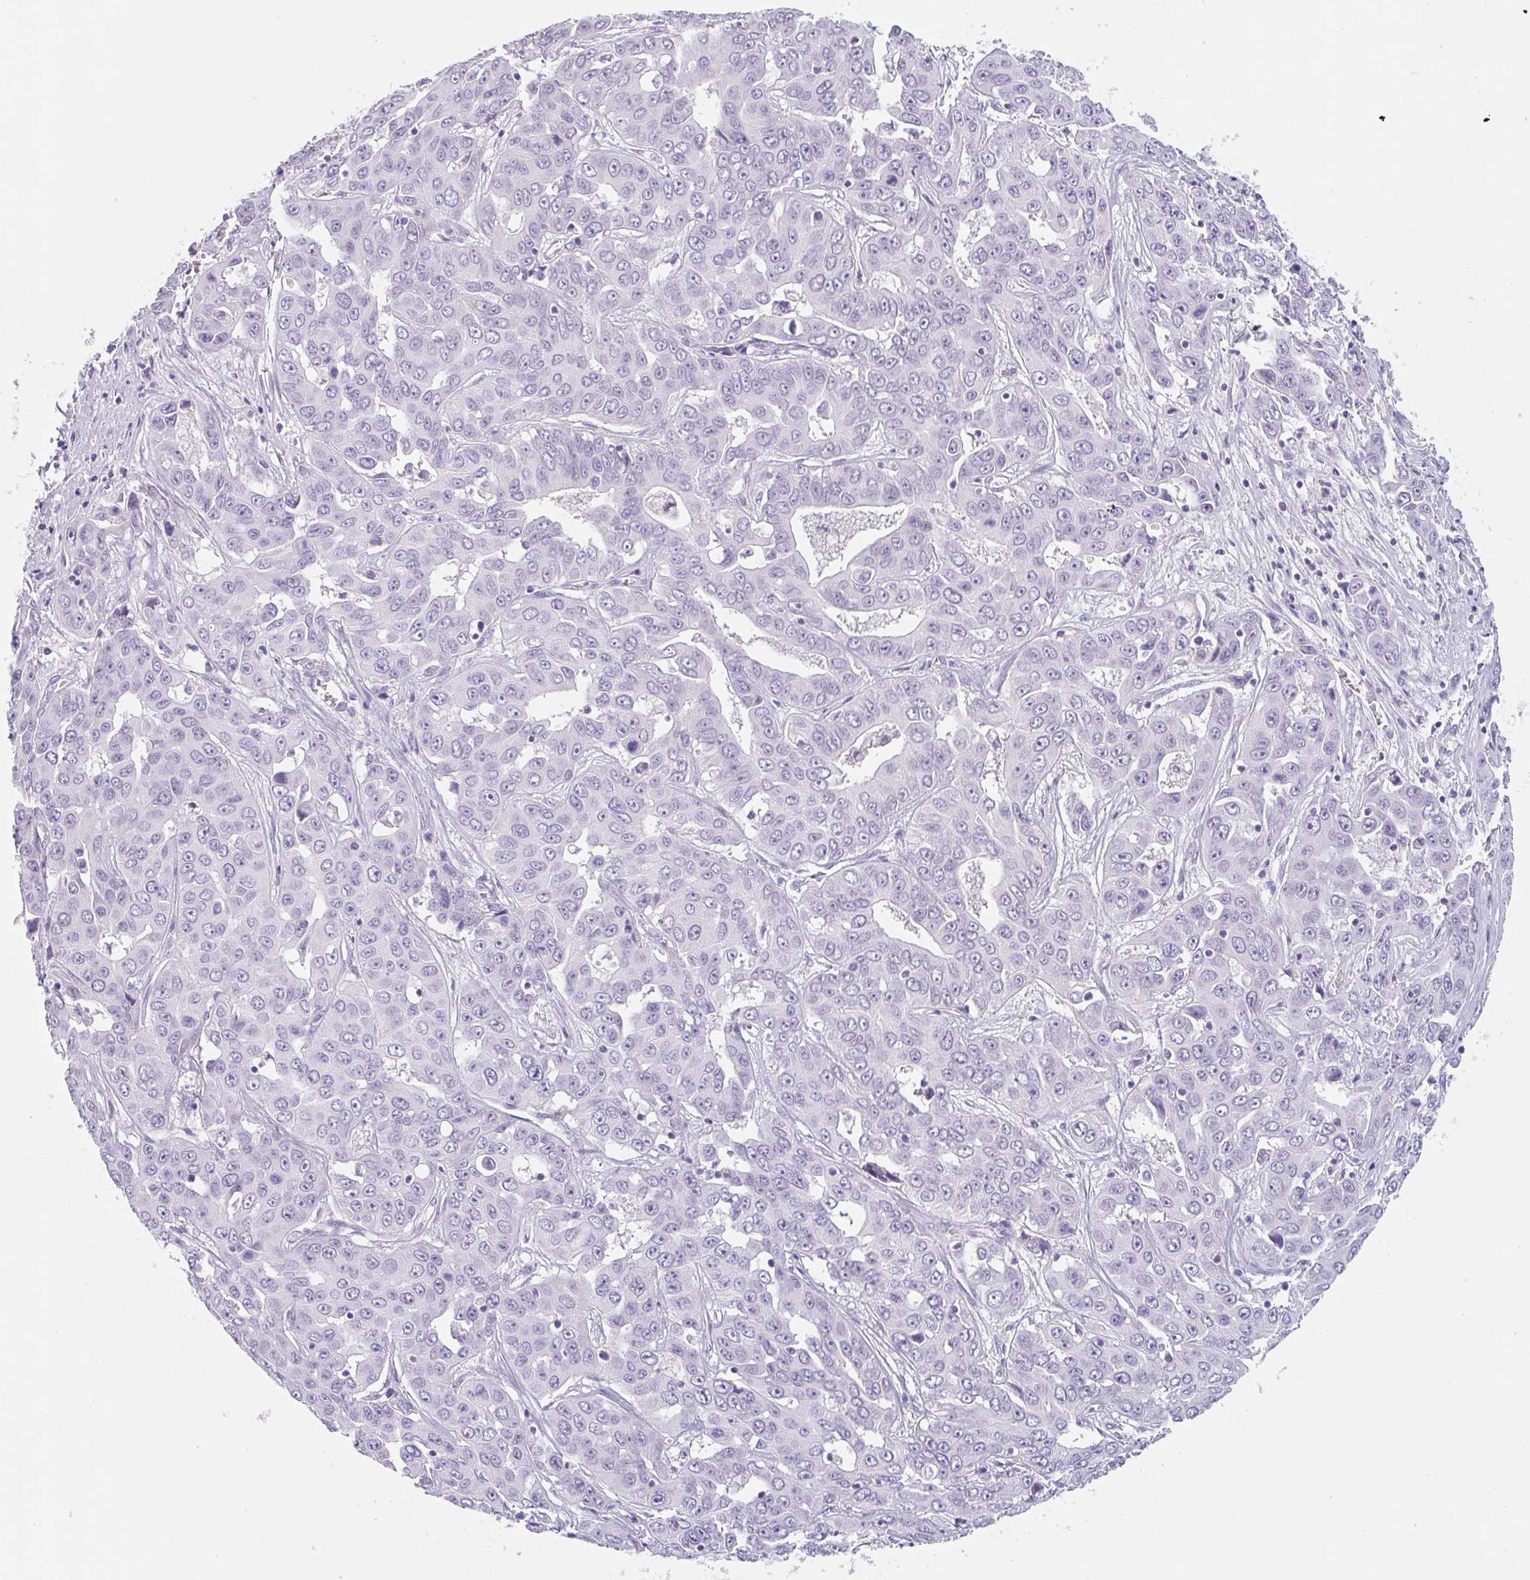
{"staining": {"intensity": "negative", "quantity": "none", "location": "none"}, "tissue": "liver cancer", "cell_type": "Tumor cells", "image_type": "cancer", "snomed": [{"axis": "morphology", "description": "Cholangiocarcinoma"}, {"axis": "topography", "description": "Liver"}], "caption": "The immunohistochemistry histopathology image has no significant expression in tumor cells of liver cancer tissue.", "gene": "EMC4", "patient": {"sex": "female", "age": 52}}